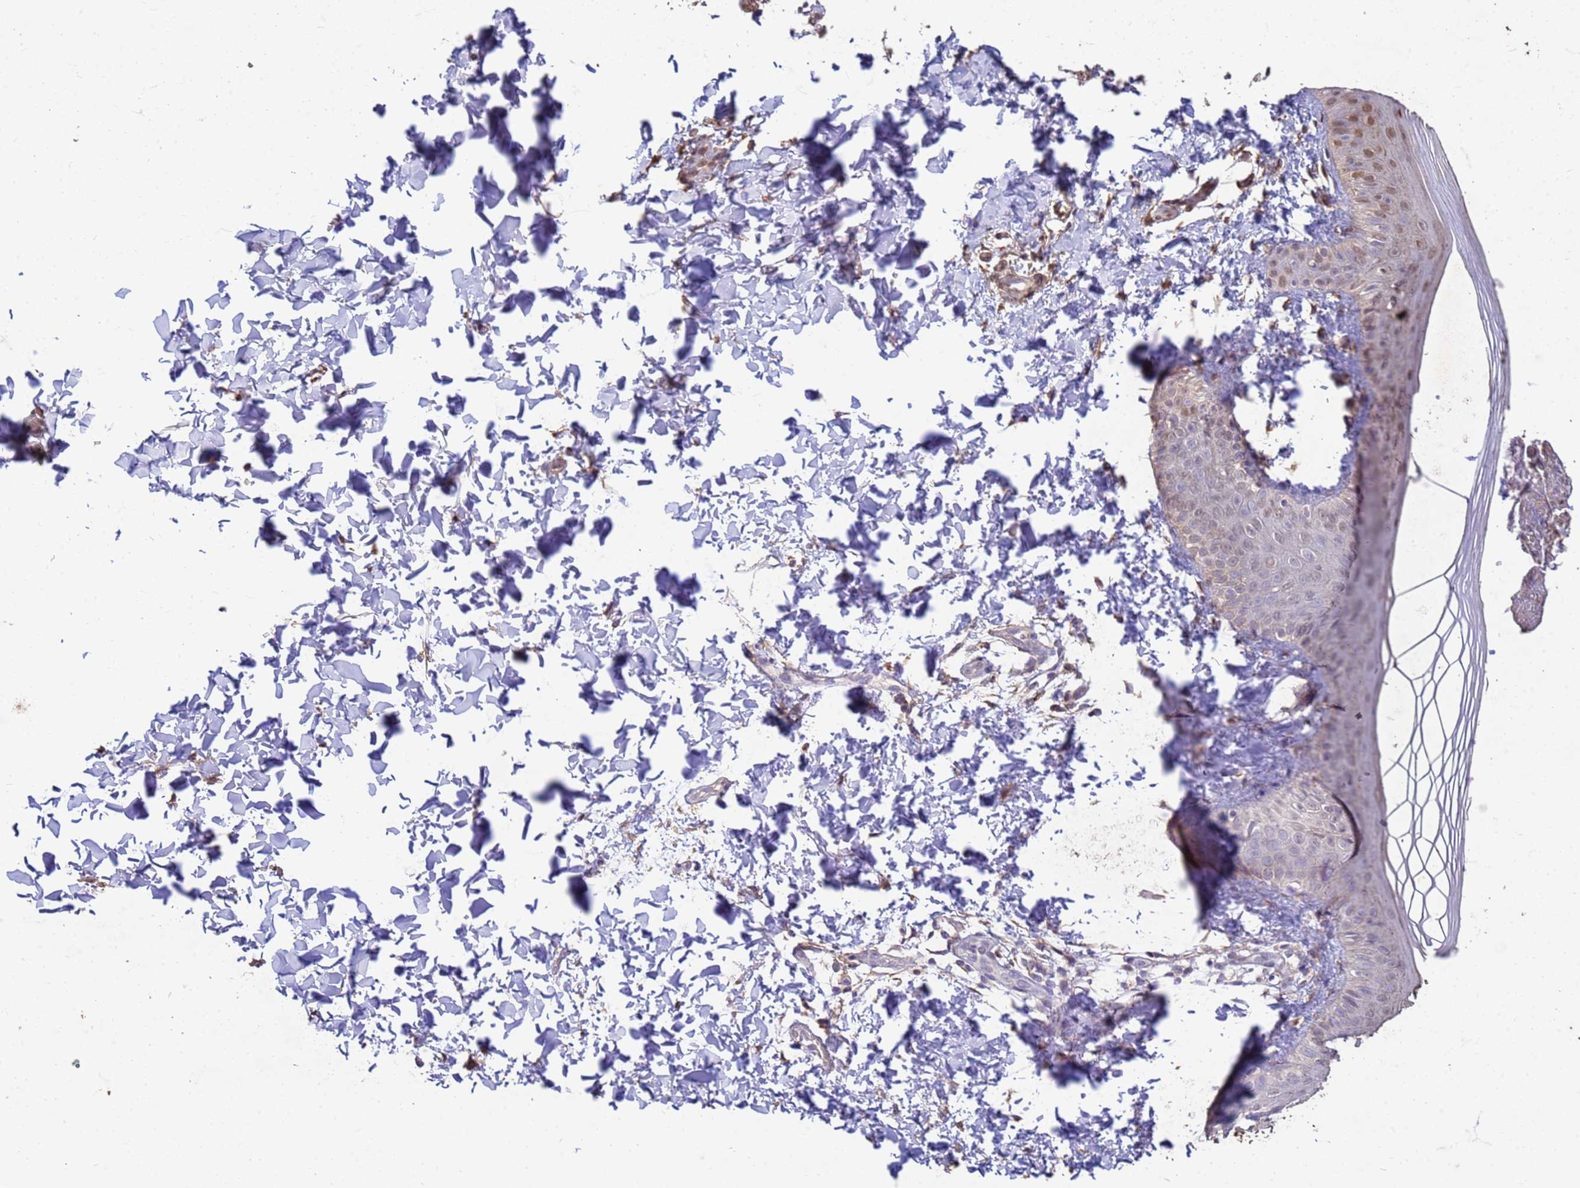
{"staining": {"intensity": "moderate", "quantity": "<25%", "location": "cytoplasmic/membranous,nuclear"}, "tissue": "skin", "cell_type": "Epidermal cells", "image_type": "normal", "snomed": [{"axis": "morphology", "description": "Normal tissue, NOS"}, {"axis": "morphology", "description": "Inflammation, NOS"}, {"axis": "topography", "description": "Soft tissue"}, {"axis": "topography", "description": "Anal"}], "caption": "Epidermal cells show low levels of moderate cytoplasmic/membranous,nuclear staining in approximately <25% of cells in normal human skin.", "gene": "SLC25A15", "patient": {"sex": "female", "age": 15}}